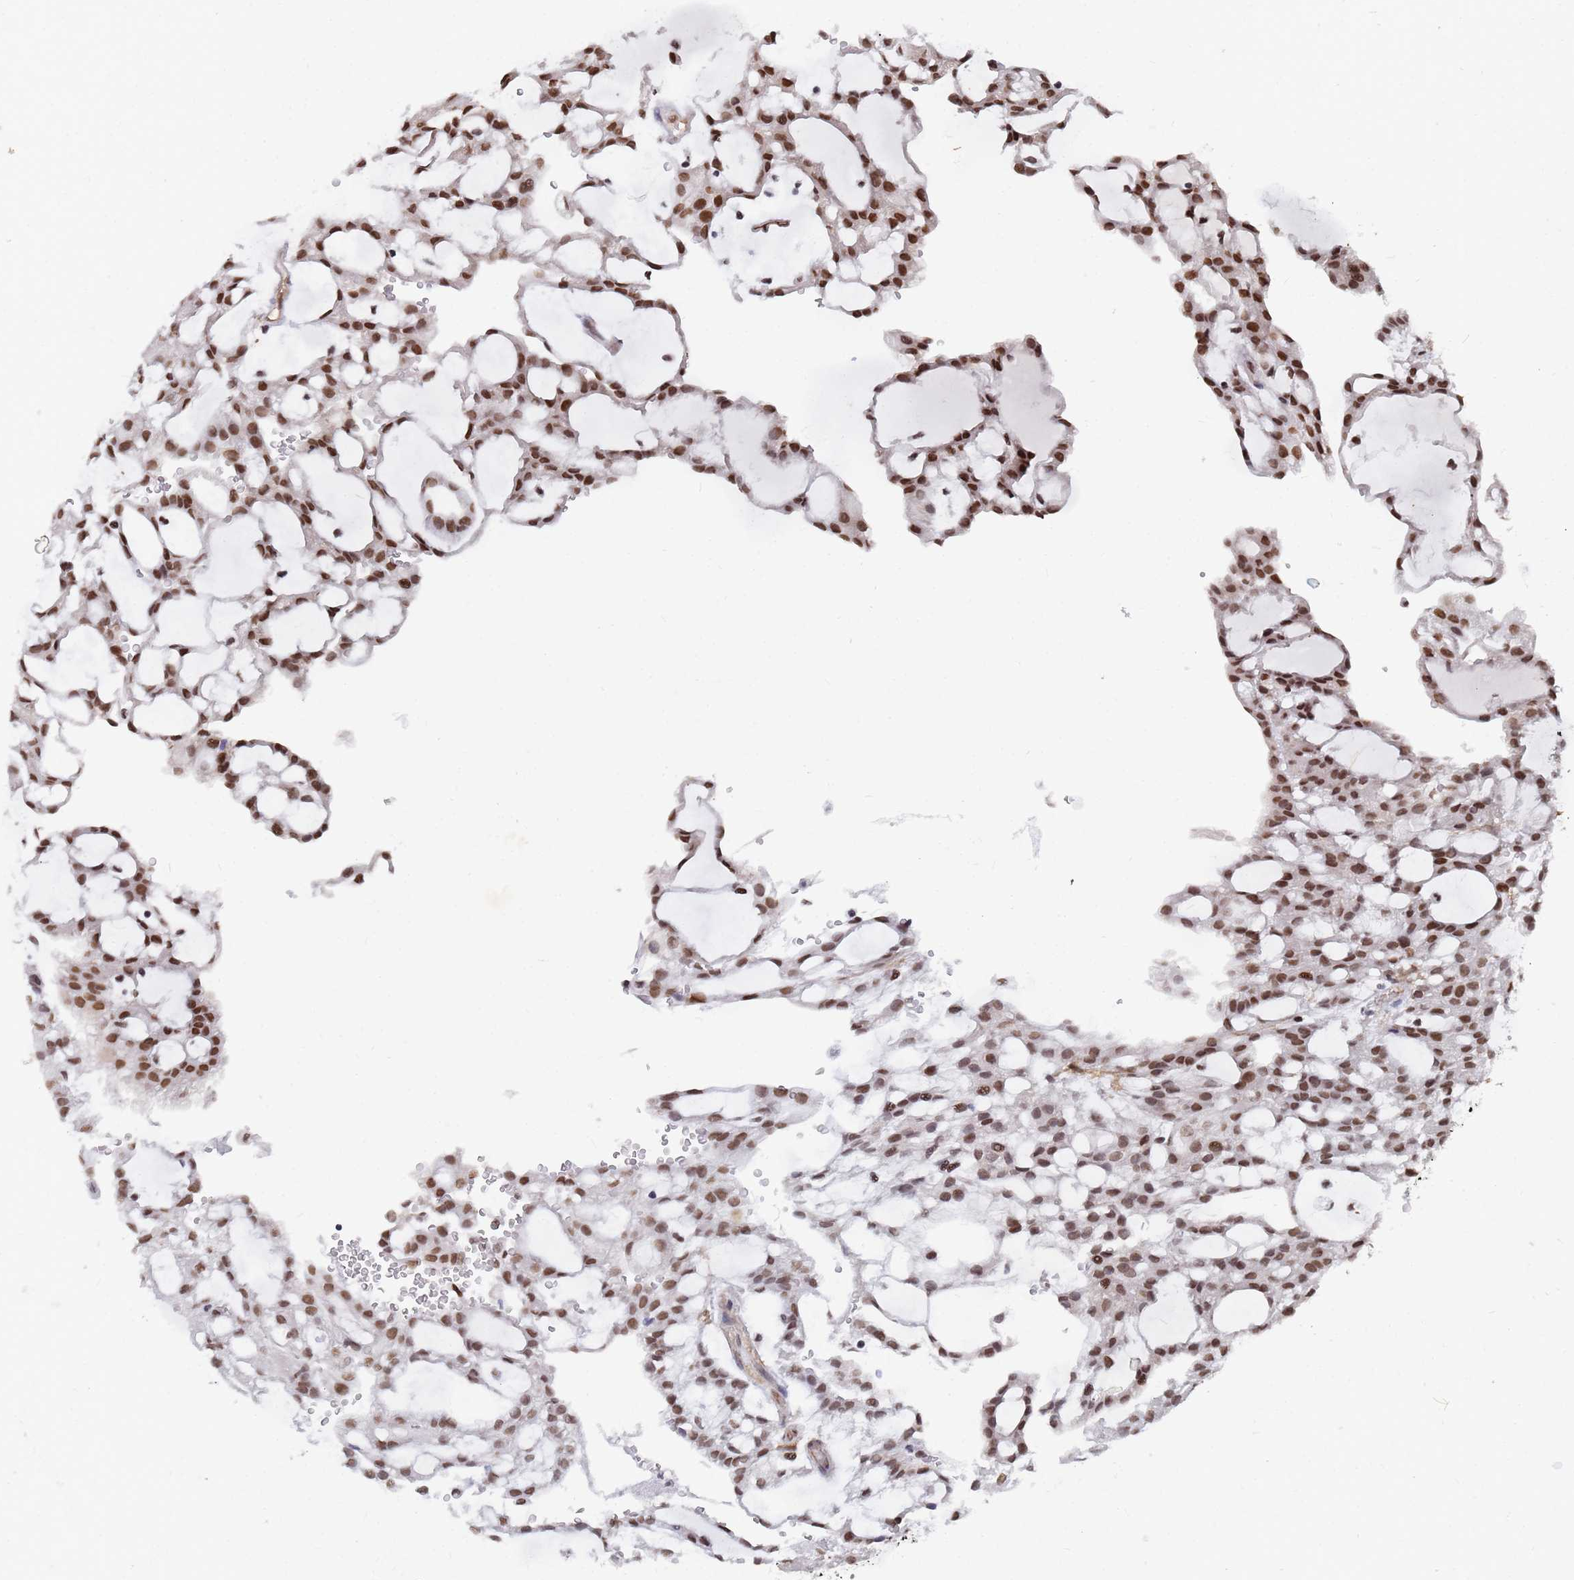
{"staining": {"intensity": "moderate", "quantity": ">75%", "location": "nuclear"}, "tissue": "renal cancer", "cell_type": "Tumor cells", "image_type": "cancer", "snomed": [{"axis": "morphology", "description": "Adenocarcinoma, NOS"}, {"axis": "topography", "description": "Kidney"}], "caption": "Renal adenocarcinoma was stained to show a protein in brown. There is medium levels of moderate nuclear staining in approximately >75% of tumor cells.", "gene": "RAVER2", "patient": {"sex": "male", "age": 63}}